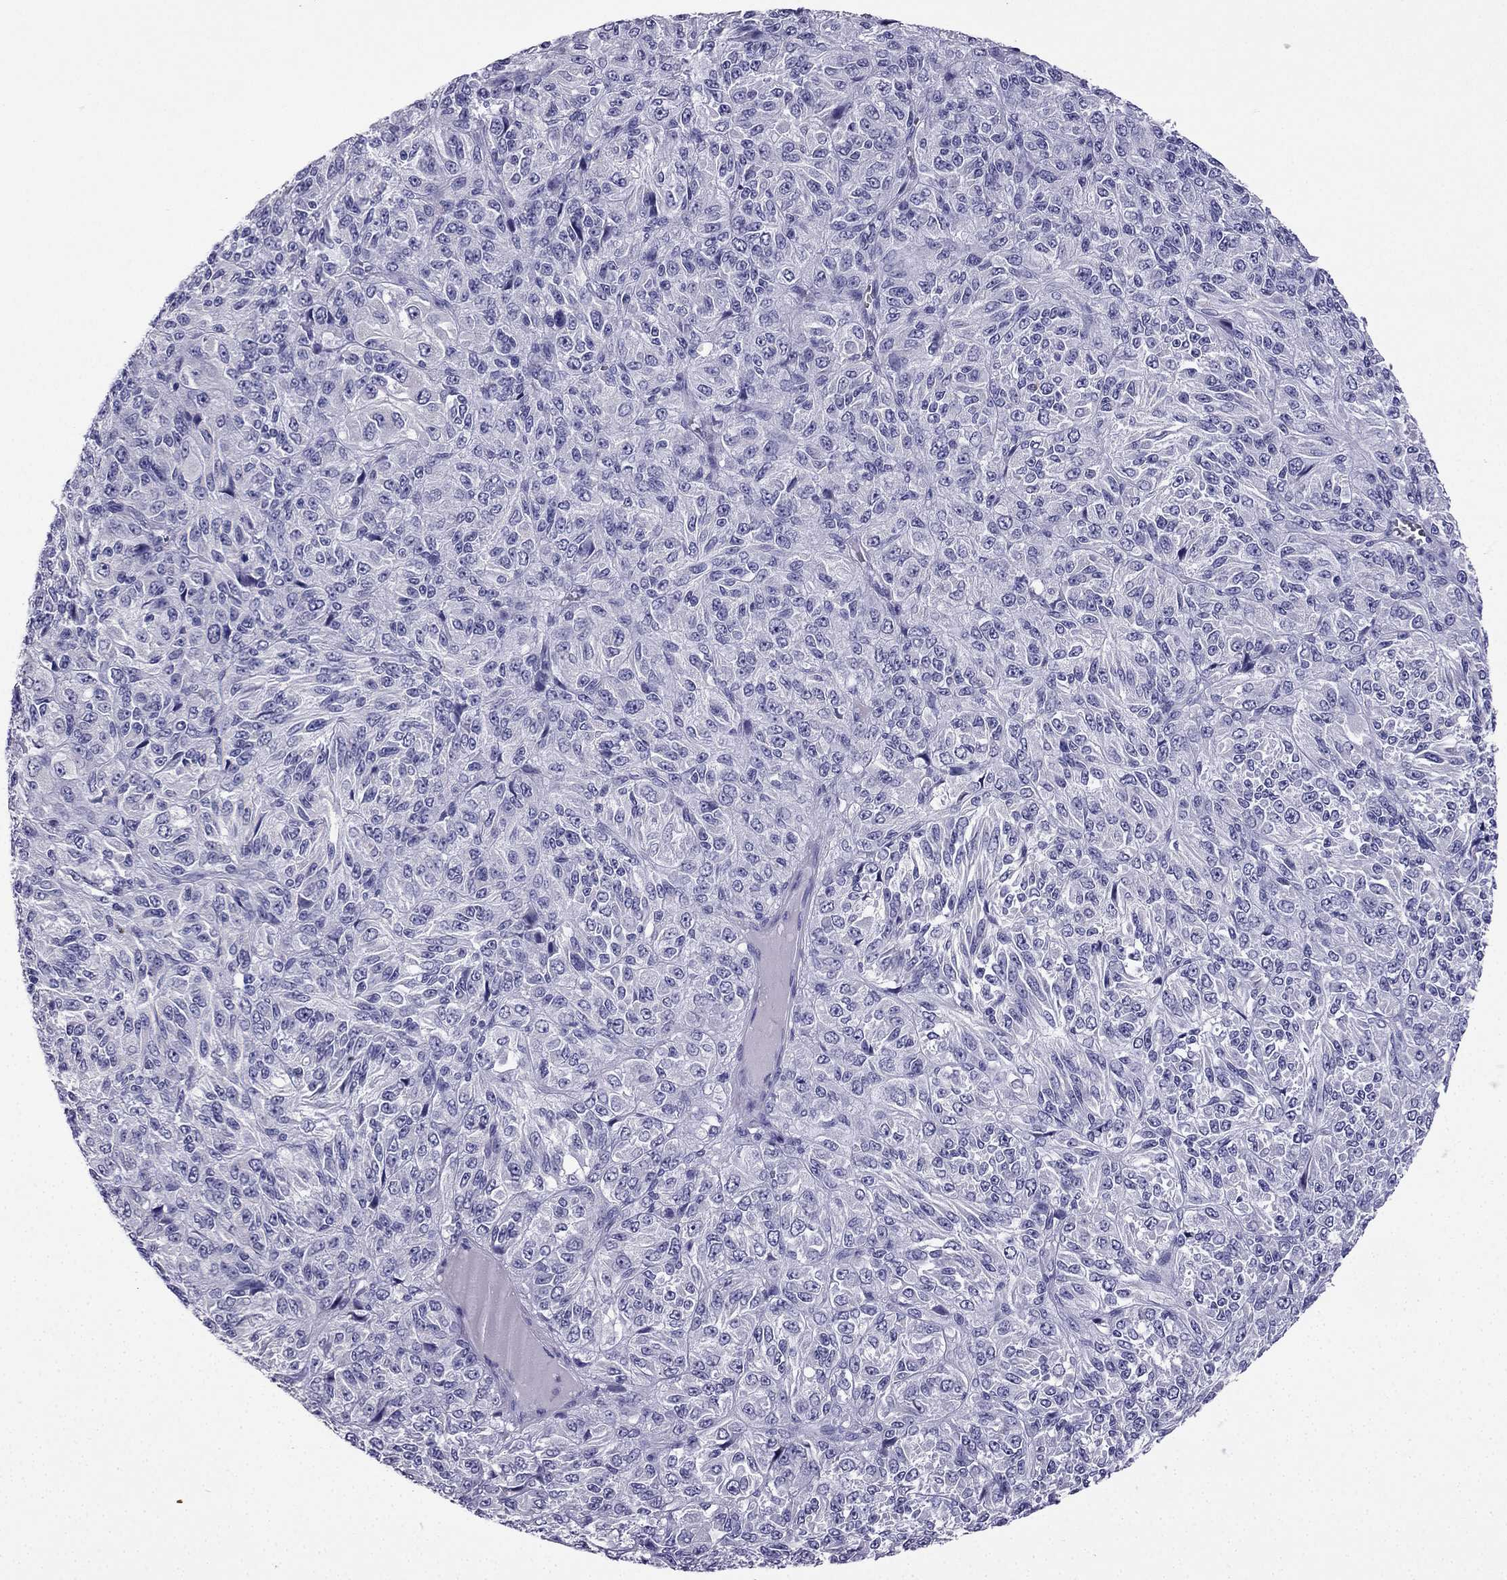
{"staining": {"intensity": "negative", "quantity": "none", "location": "none"}, "tissue": "melanoma", "cell_type": "Tumor cells", "image_type": "cancer", "snomed": [{"axis": "morphology", "description": "Malignant melanoma, Metastatic site"}, {"axis": "topography", "description": "Brain"}], "caption": "Immunohistochemical staining of human melanoma reveals no significant positivity in tumor cells.", "gene": "NPTX1", "patient": {"sex": "female", "age": 56}}